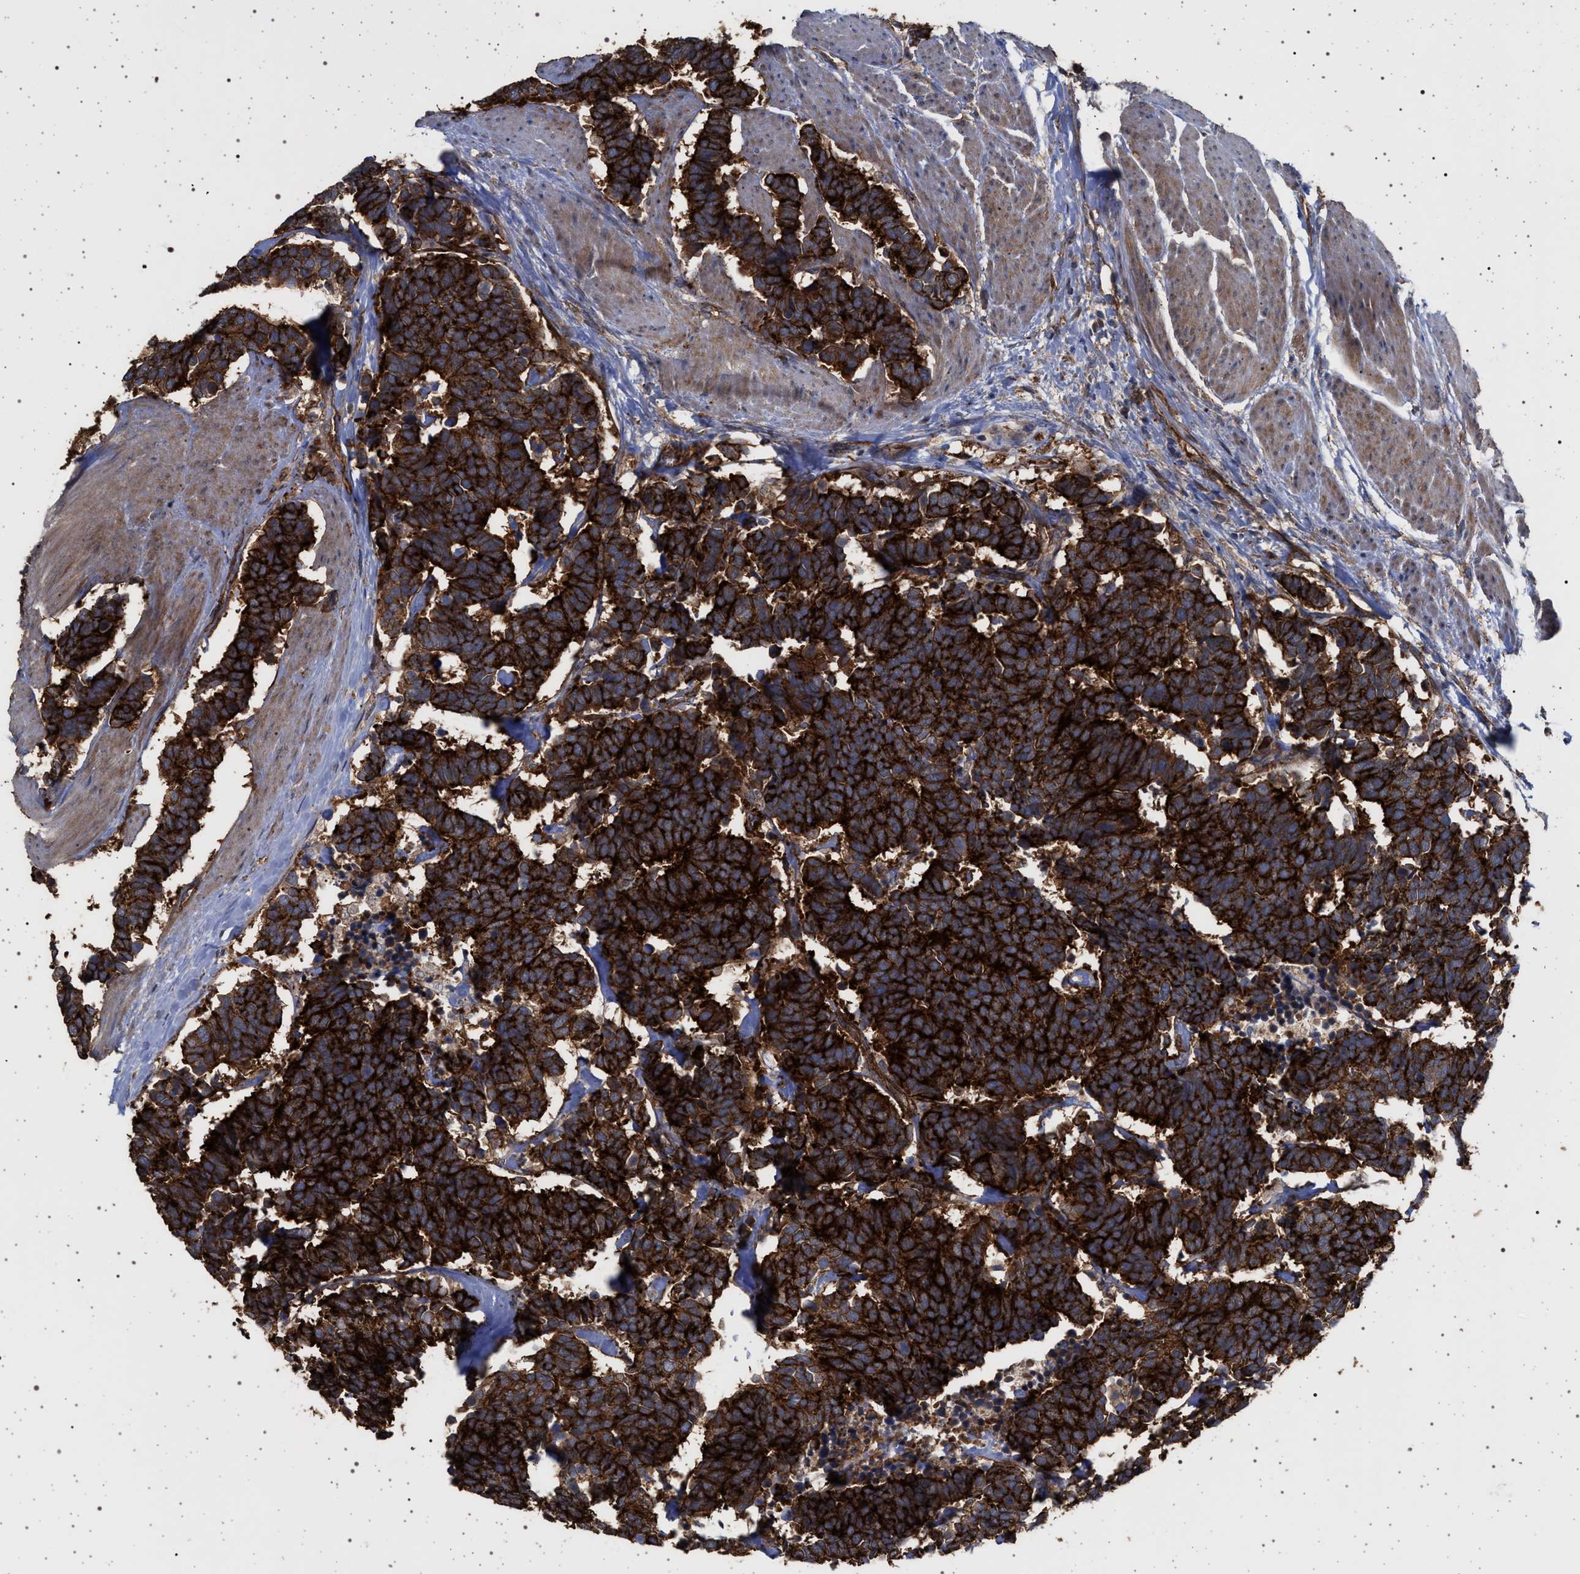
{"staining": {"intensity": "strong", "quantity": ">75%", "location": "cytoplasmic/membranous"}, "tissue": "carcinoid", "cell_type": "Tumor cells", "image_type": "cancer", "snomed": [{"axis": "morphology", "description": "Carcinoma, NOS"}, {"axis": "morphology", "description": "Carcinoid, malignant, NOS"}, {"axis": "topography", "description": "Urinary bladder"}], "caption": "Immunohistochemistry histopathology image of human carcinoma stained for a protein (brown), which exhibits high levels of strong cytoplasmic/membranous positivity in approximately >75% of tumor cells.", "gene": "IFT20", "patient": {"sex": "male", "age": 57}}